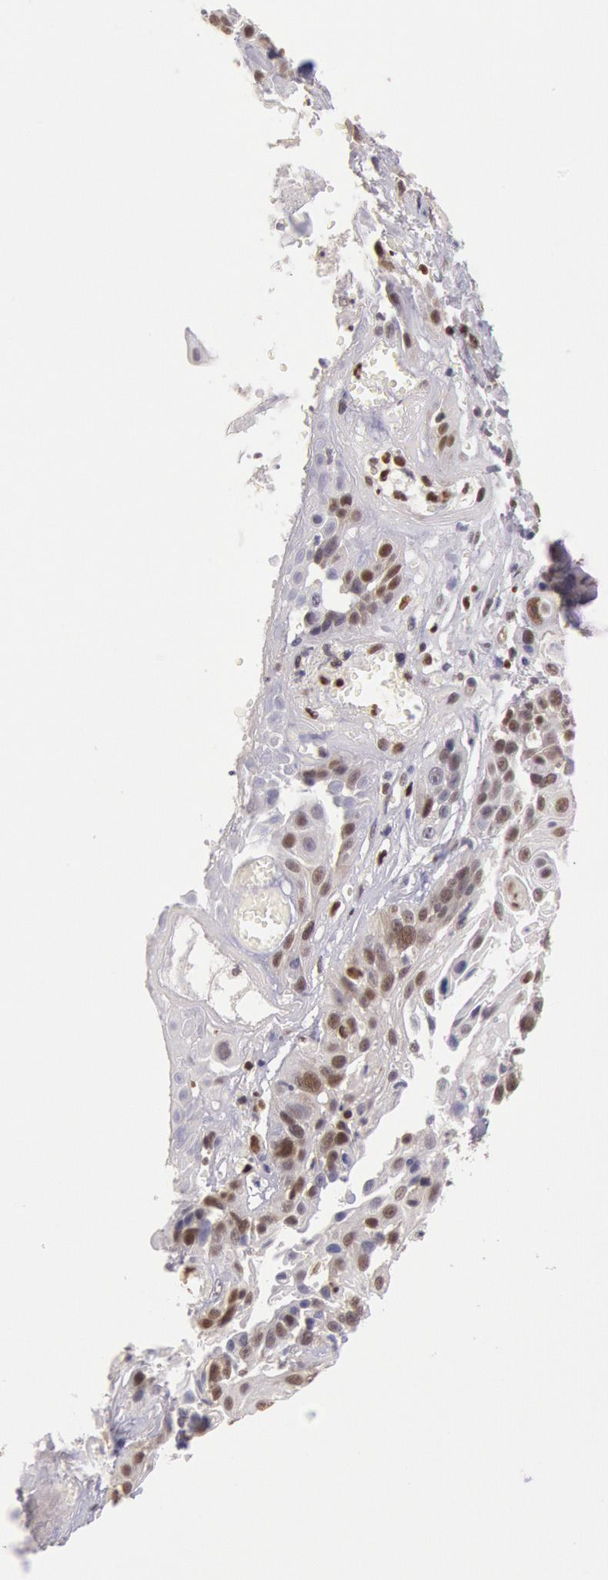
{"staining": {"intensity": "strong", "quantity": ">75%", "location": "nuclear"}, "tissue": "cervical cancer", "cell_type": "Tumor cells", "image_type": "cancer", "snomed": [{"axis": "morphology", "description": "Squamous cell carcinoma, NOS"}, {"axis": "topography", "description": "Cervix"}], "caption": "An IHC photomicrograph of tumor tissue is shown. Protein staining in brown labels strong nuclear positivity in cervical cancer (squamous cell carcinoma) within tumor cells. (DAB (3,3'-diaminobenzidine) IHC with brightfield microscopy, high magnification).", "gene": "ESS2", "patient": {"sex": "female", "age": 57}}